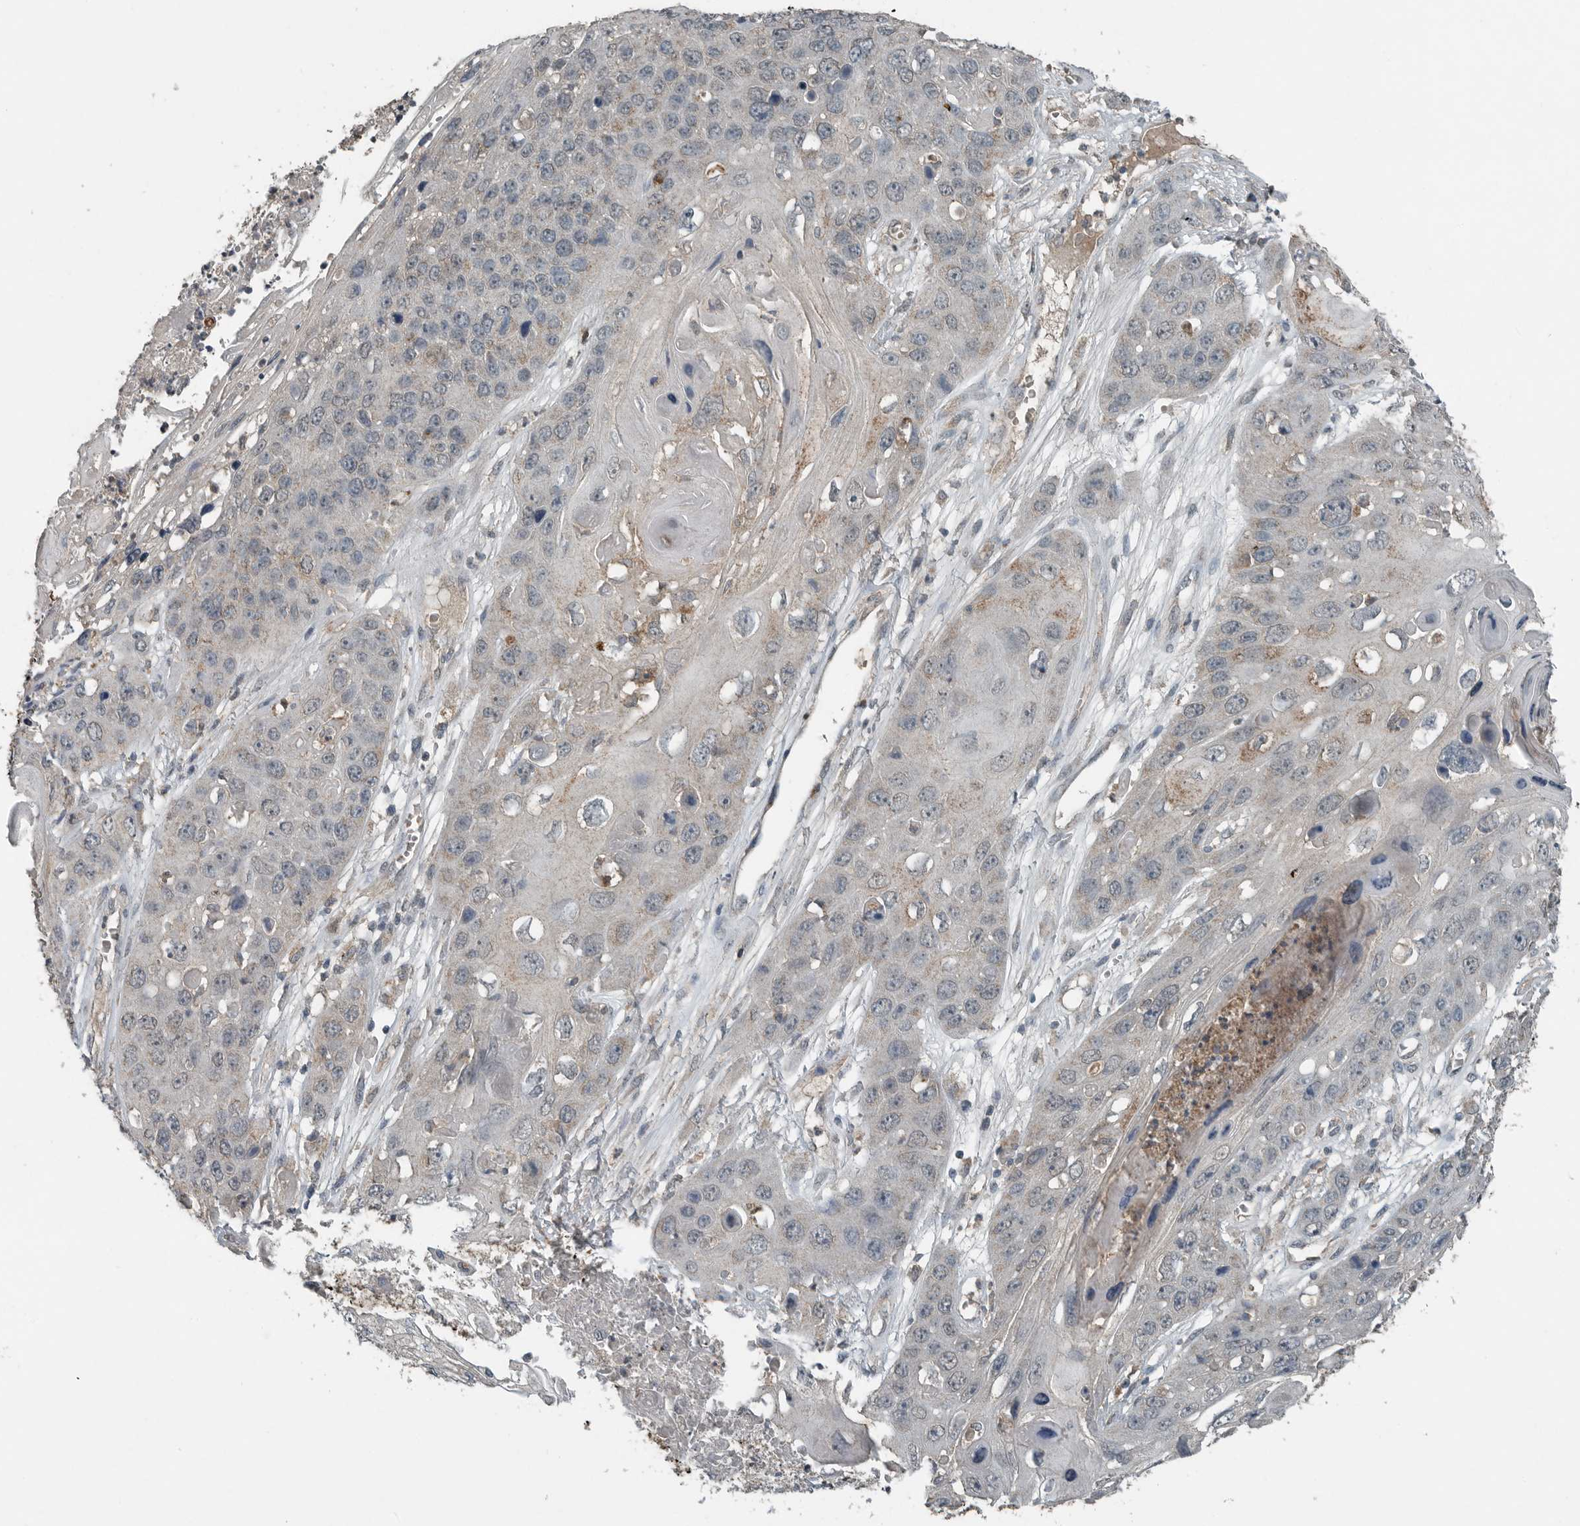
{"staining": {"intensity": "negative", "quantity": "none", "location": "none"}, "tissue": "skin cancer", "cell_type": "Tumor cells", "image_type": "cancer", "snomed": [{"axis": "morphology", "description": "Squamous cell carcinoma, NOS"}, {"axis": "topography", "description": "Skin"}], "caption": "Tumor cells show no significant protein staining in skin squamous cell carcinoma.", "gene": "IL6ST", "patient": {"sex": "male", "age": 55}}